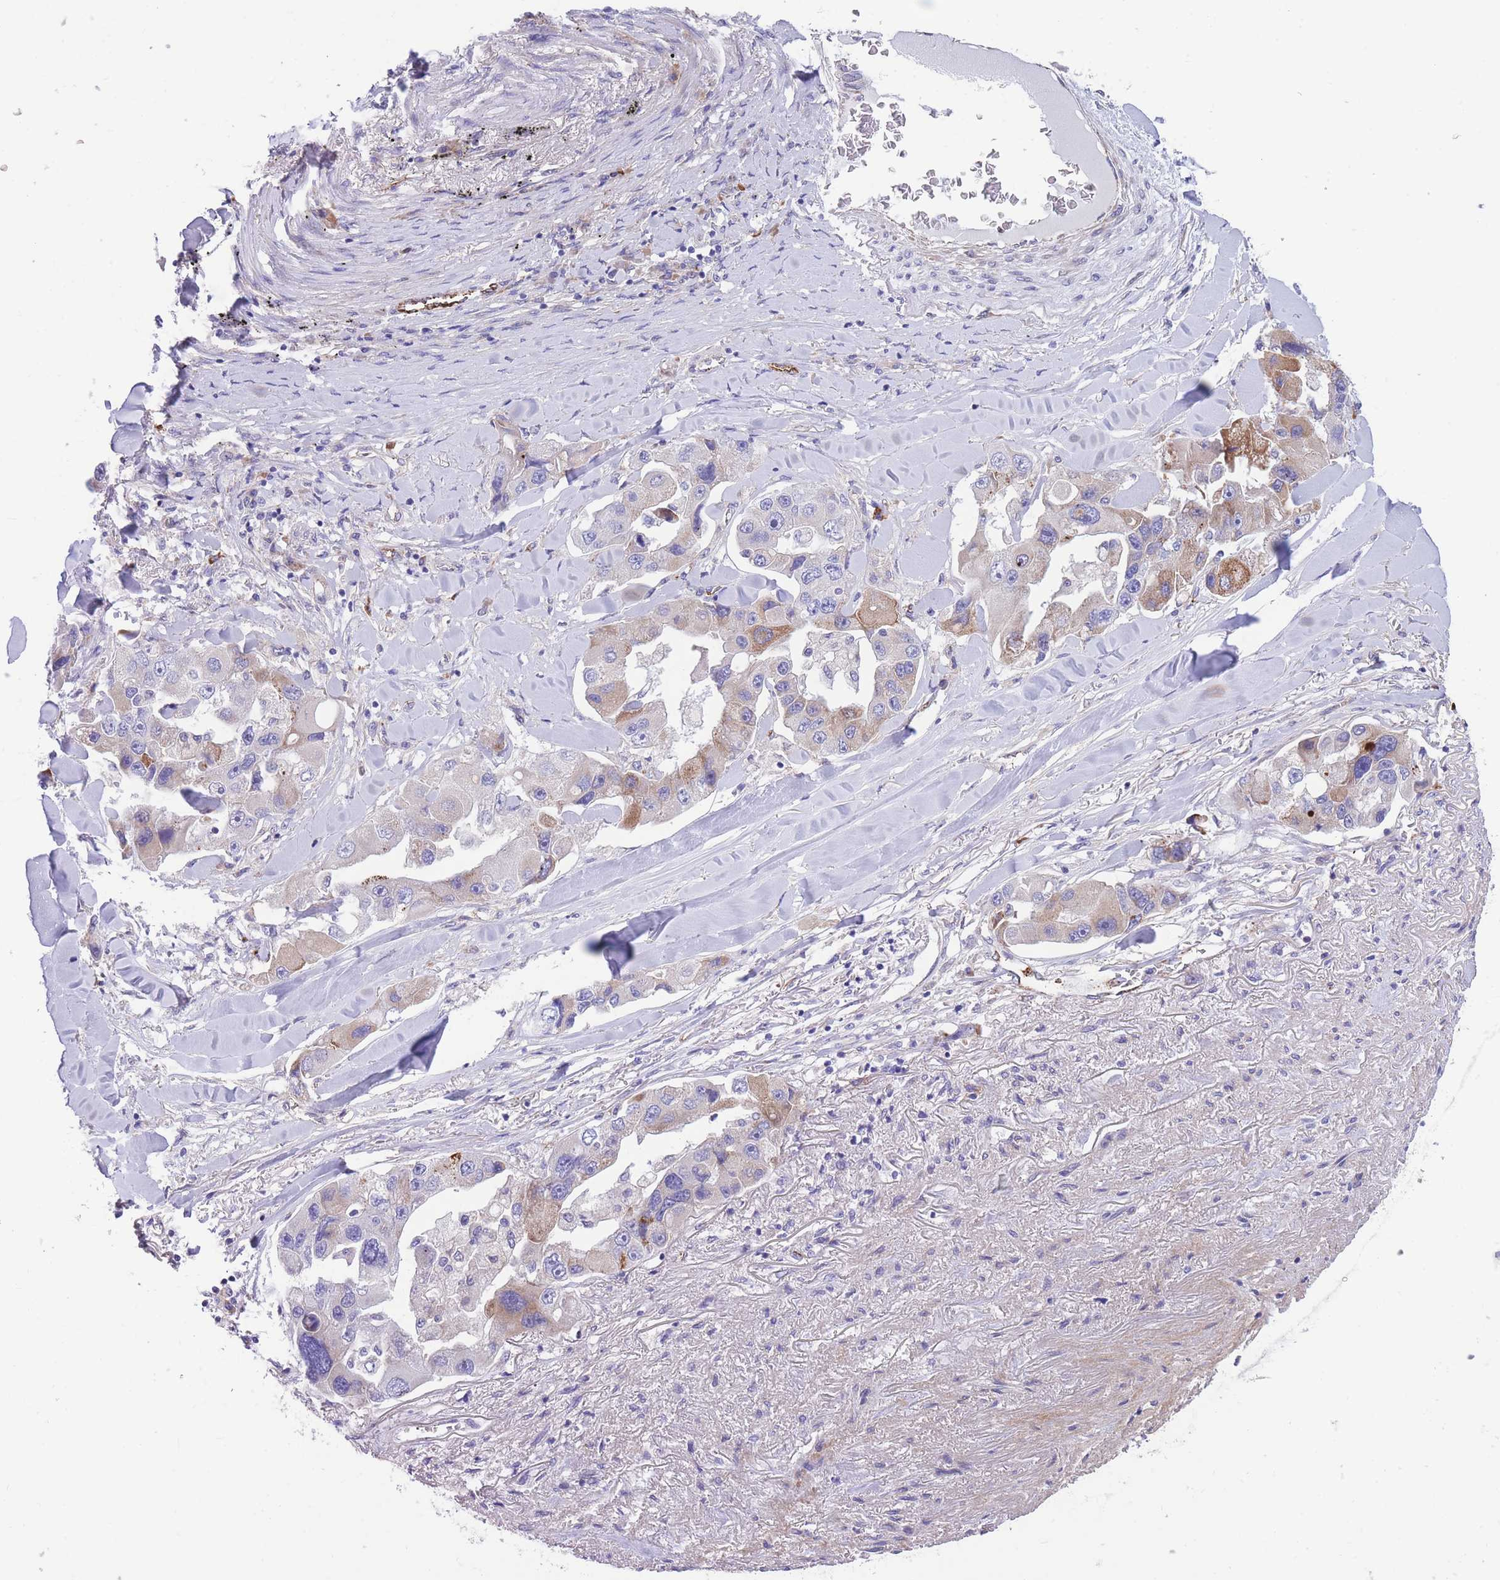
{"staining": {"intensity": "weak", "quantity": "<25%", "location": "cytoplasmic/membranous"}, "tissue": "lung cancer", "cell_type": "Tumor cells", "image_type": "cancer", "snomed": [{"axis": "morphology", "description": "Adenocarcinoma, NOS"}, {"axis": "topography", "description": "Lung"}], "caption": "Image shows no protein positivity in tumor cells of lung cancer (adenocarcinoma) tissue.", "gene": "DET1", "patient": {"sex": "female", "age": 54}}